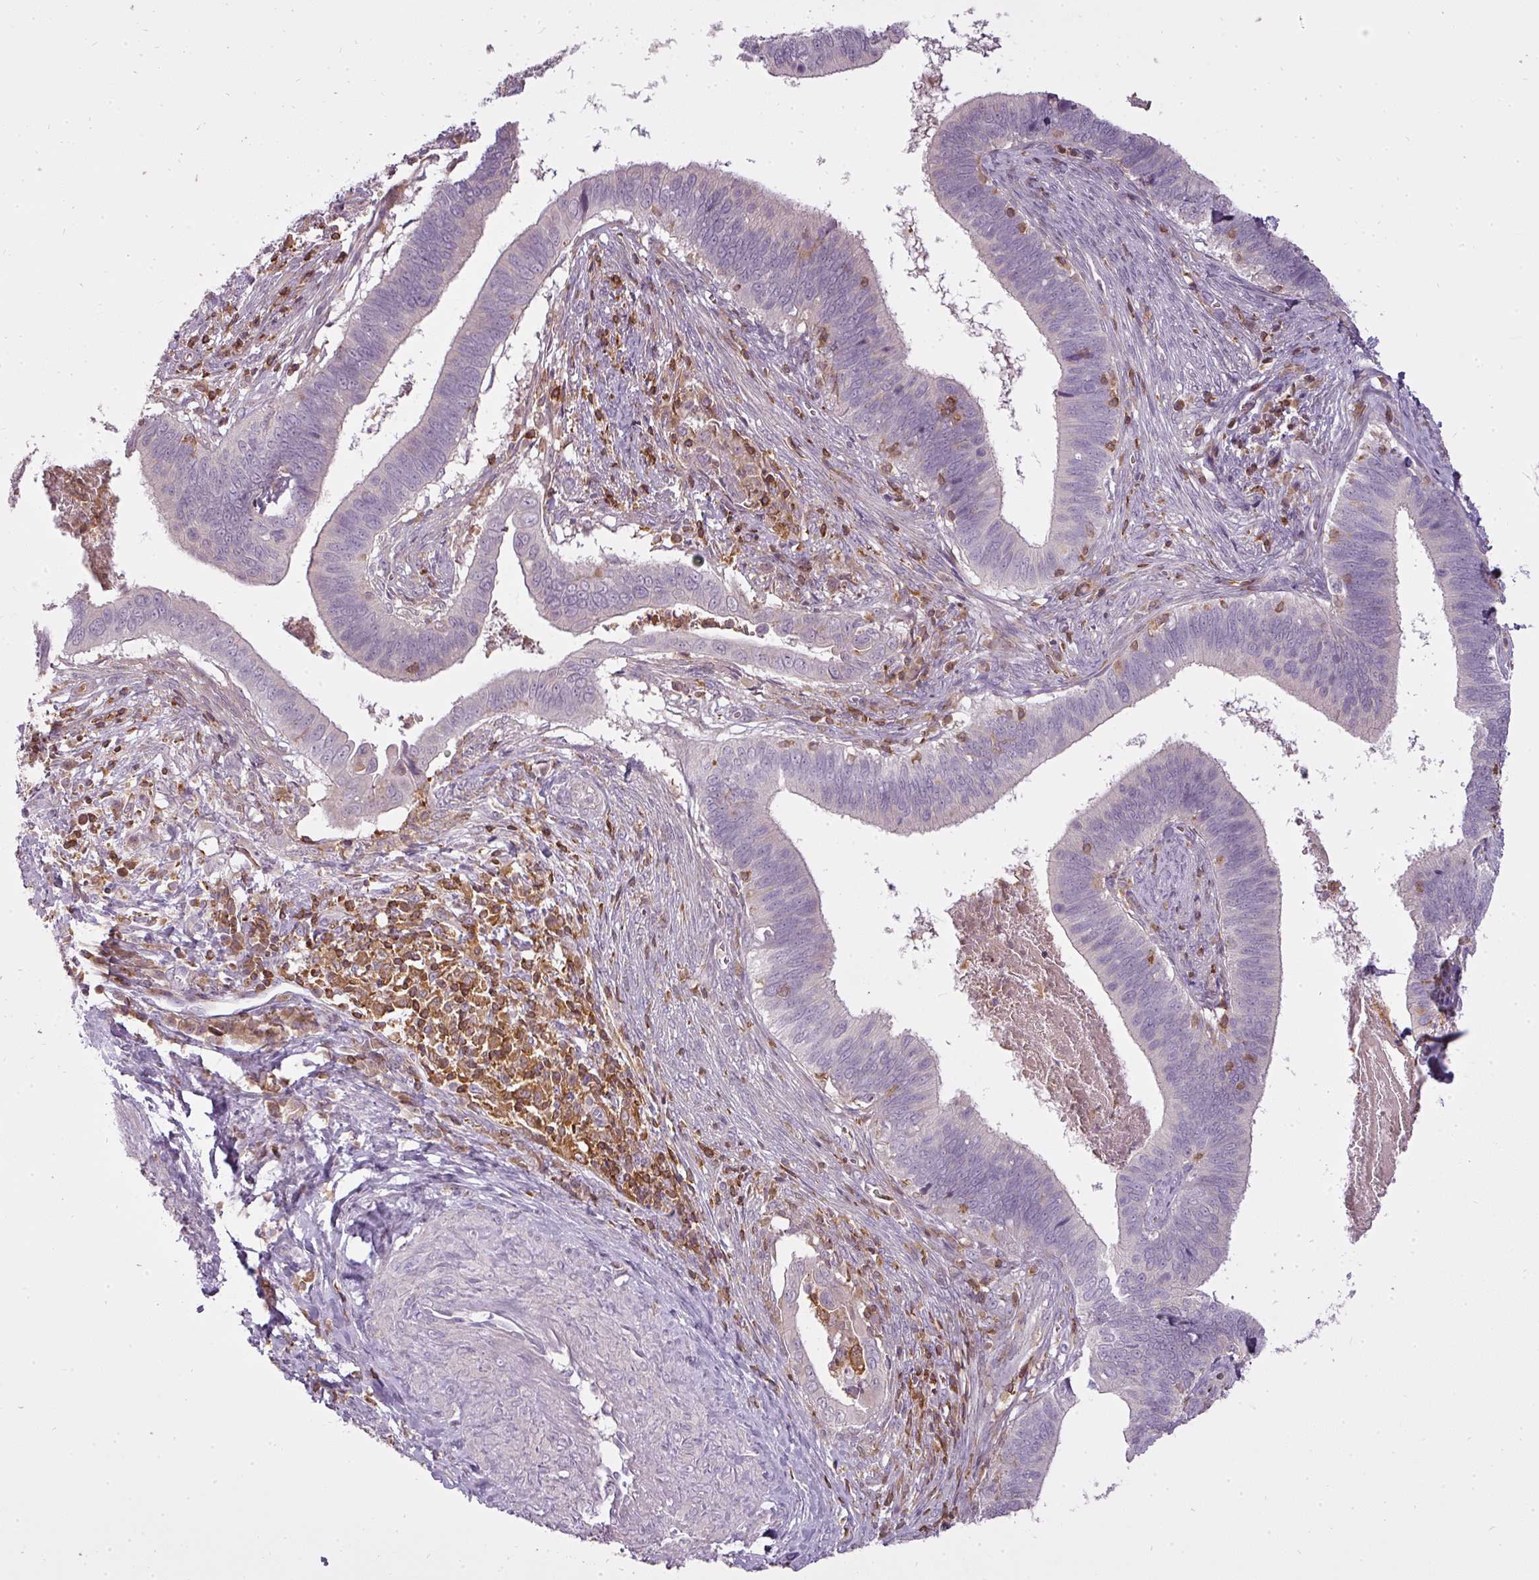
{"staining": {"intensity": "negative", "quantity": "none", "location": "none"}, "tissue": "cervical cancer", "cell_type": "Tumor cells", "image_type": "cancer", "snomed": [{"axis": "morphology", "description": "Adenocarcinoma, NOS"}, {"axis": "topography", "description": "Cervix"}], "caption": "Immunohistochemical staining of cervical cancer reveals no significant positivity in tumor cells.", "gene": "STK4", "patient": {"sex": "female", "age": 42}}